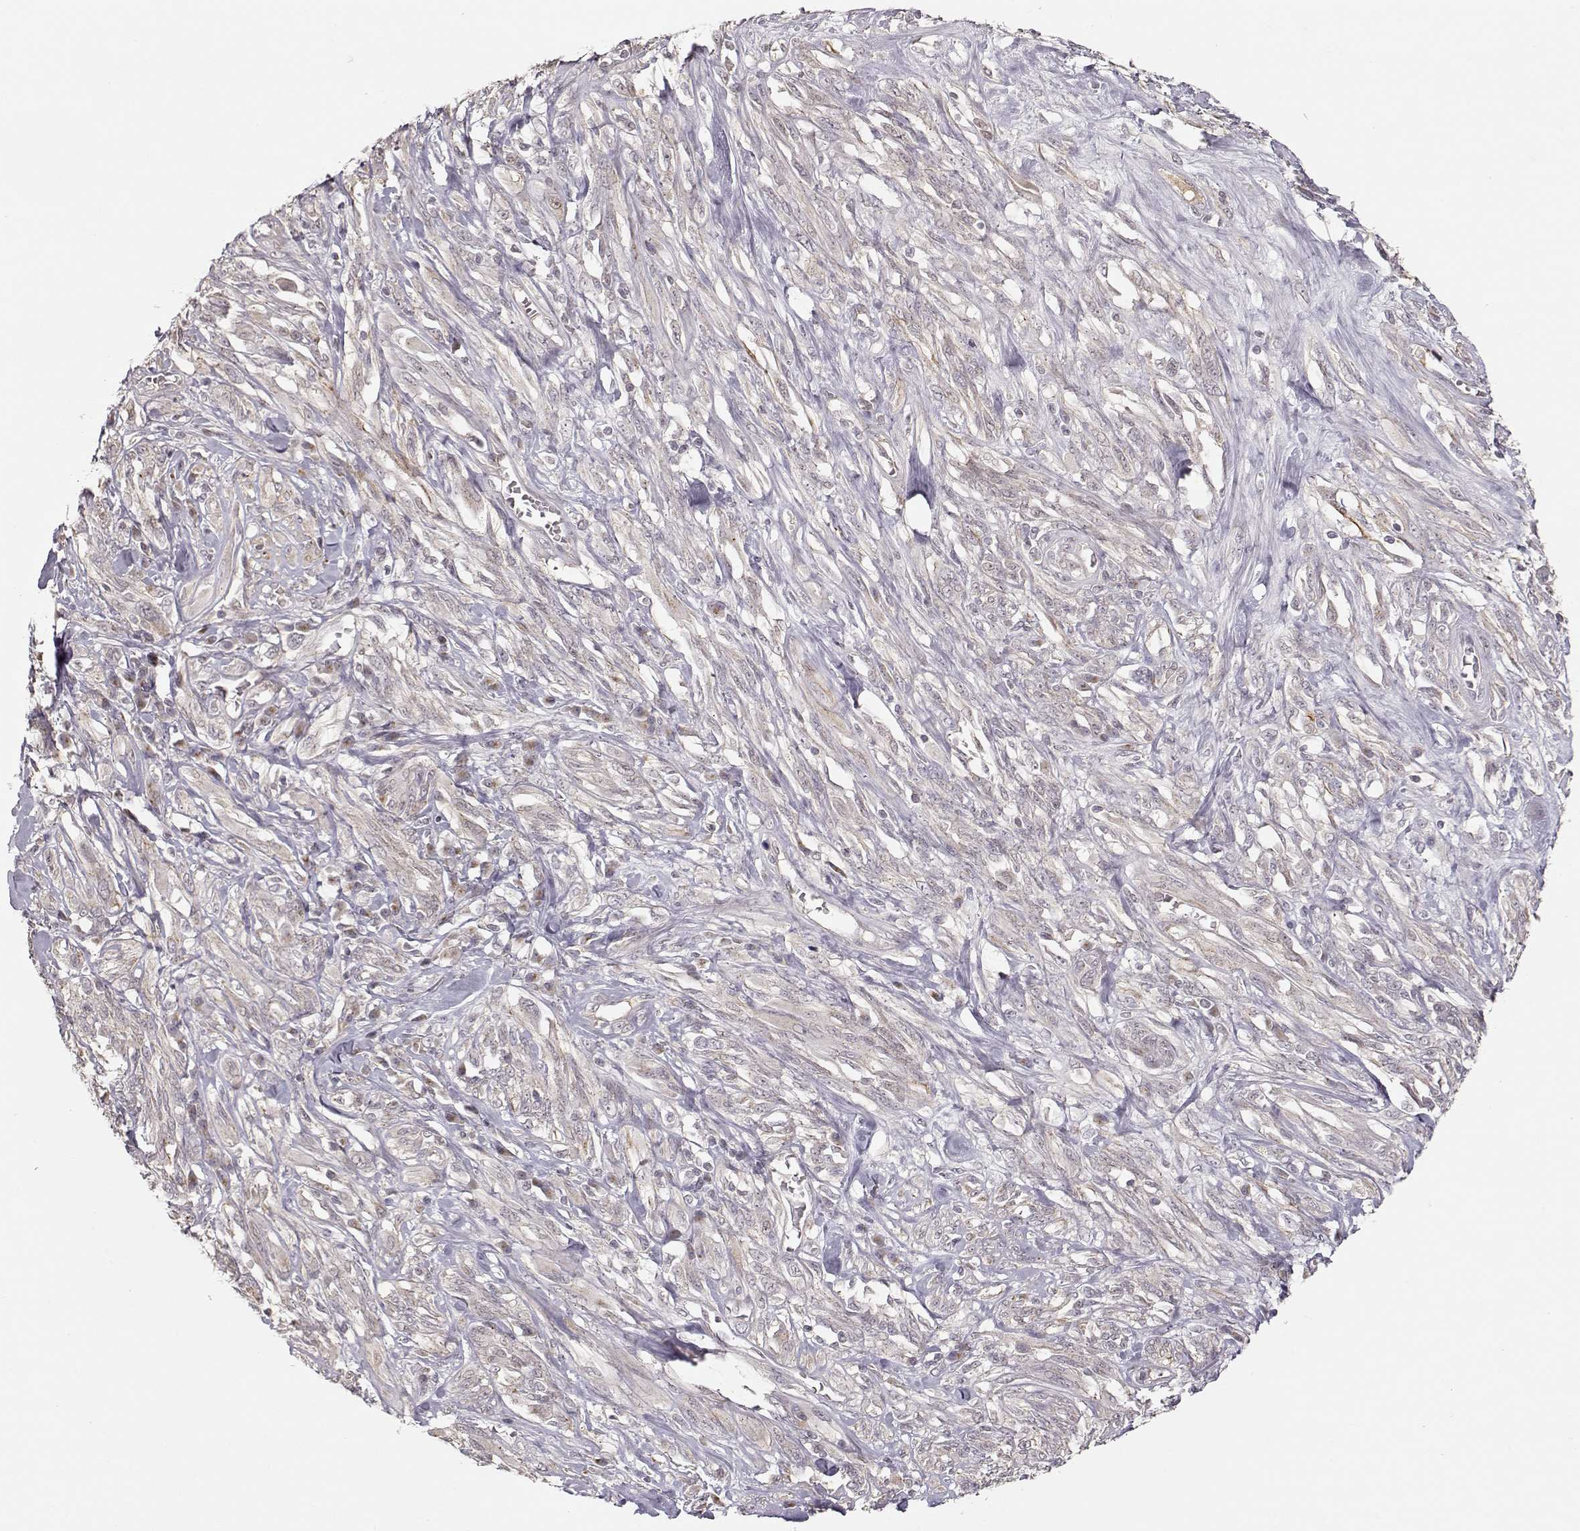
{"staining": {"intensity": "negative", "quantity": "none", "location": "none"}, "tissue": "melanoma", "cell_type": "Tumor cells", "image_type": "cancer", "snomed": [{"axis": "morphology", "description": "Malignant melanoma, NOS"}, {"axis": "topography", "description": "Skin"}], "caption": "DAB immunohistochemical staining of human melanoma displays no significant positivity in tumor cells.", "gene": "PNMT", "patient": {"sex": "female", "age": 91}}